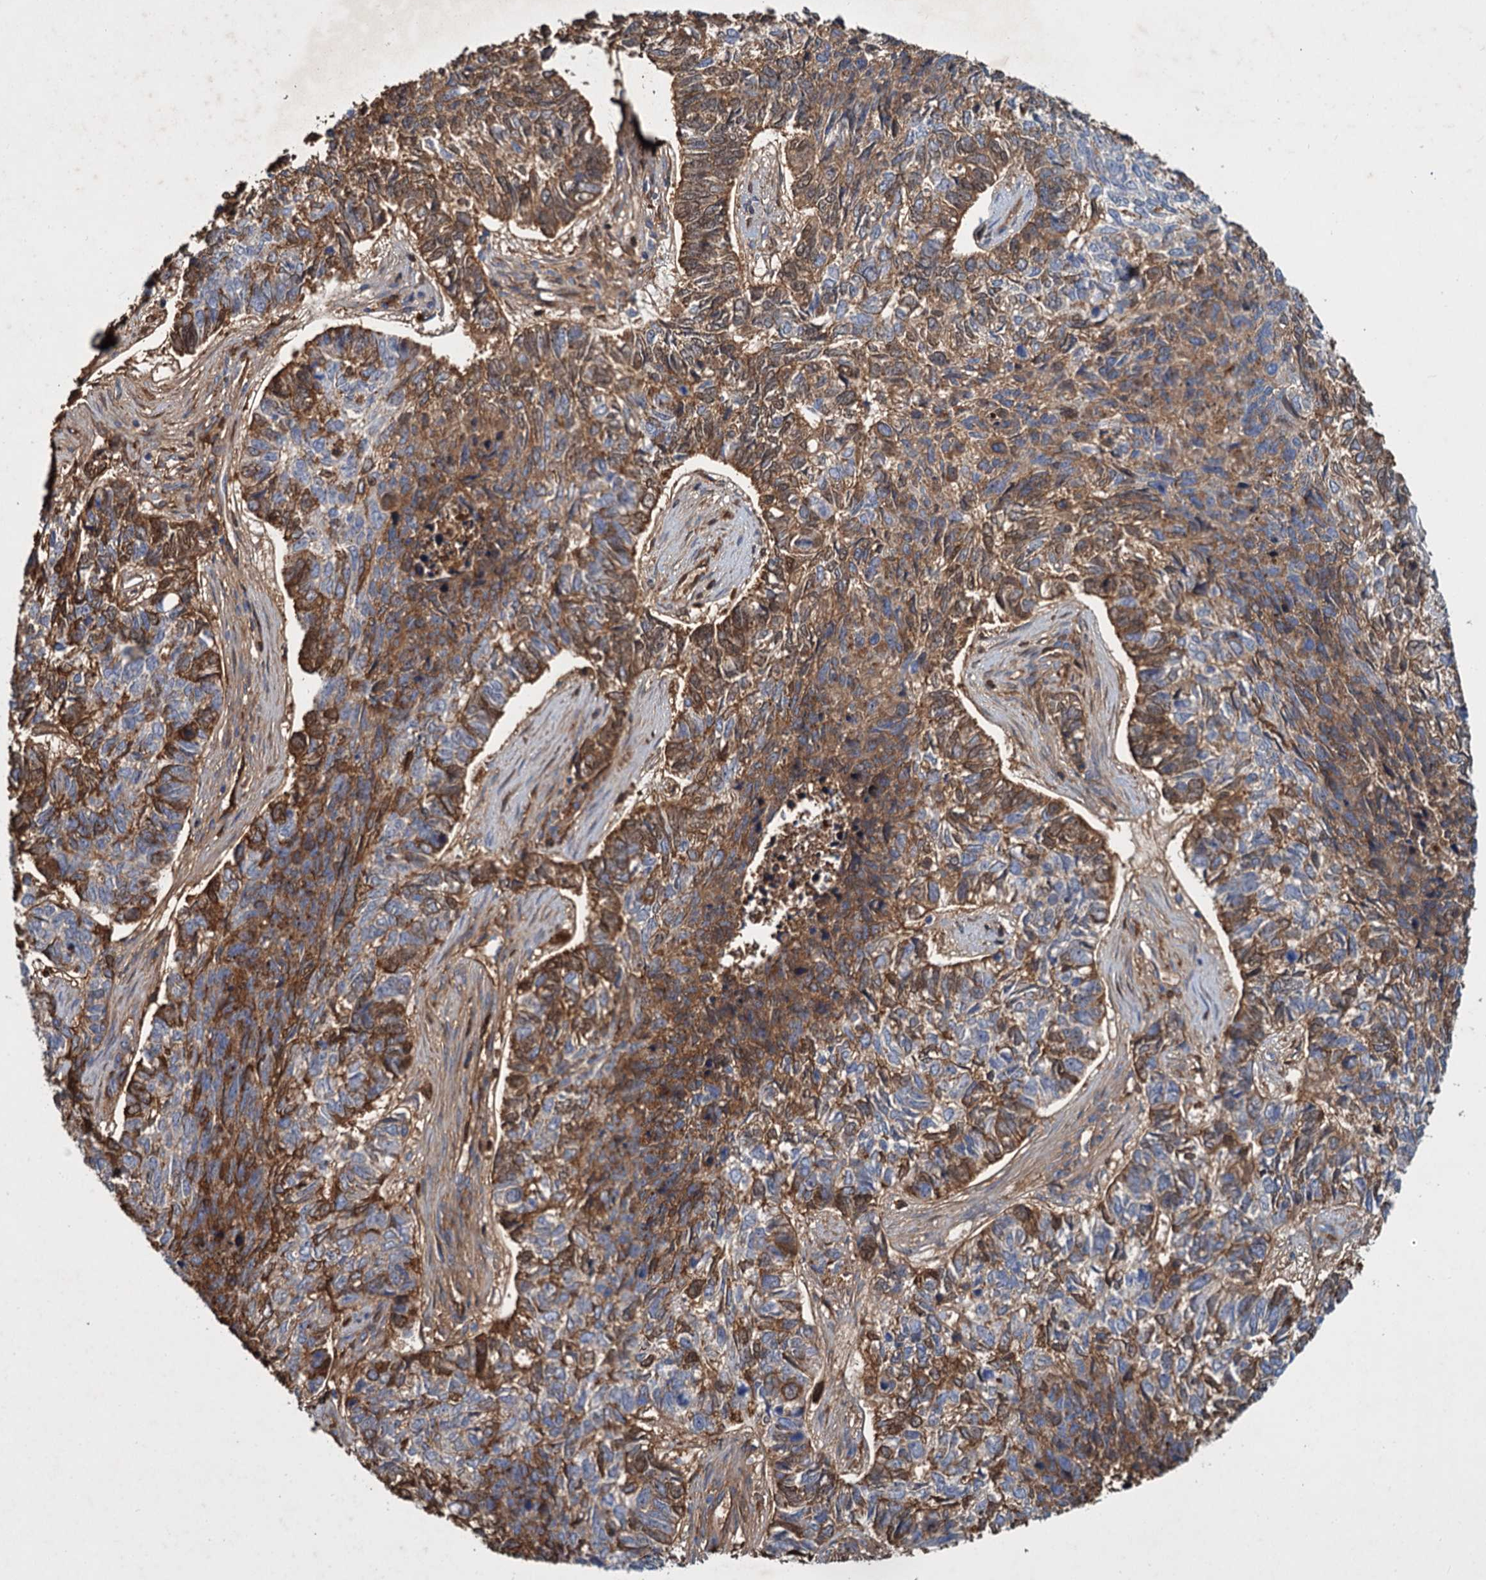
{"staining": {"intensity": "moderate", "quantity": "25%-75%", "location": "cytoplasmic/membranous"}, "tissue": "skin cancer", "cell_type": "Tumor cells", "image_type": "cancer", "snomed": [{"axis": "morphology", "description": "Basal cell carcinoma"}, {"axis": "topography", "description": "Skin"}], "caption": "A brown stain labels moderate cytoplasmic/membranous staining of a protein in human skin cancer tumor cells.", "gene": "CHRD", "patient": {"sex": "female", "age": 65}}